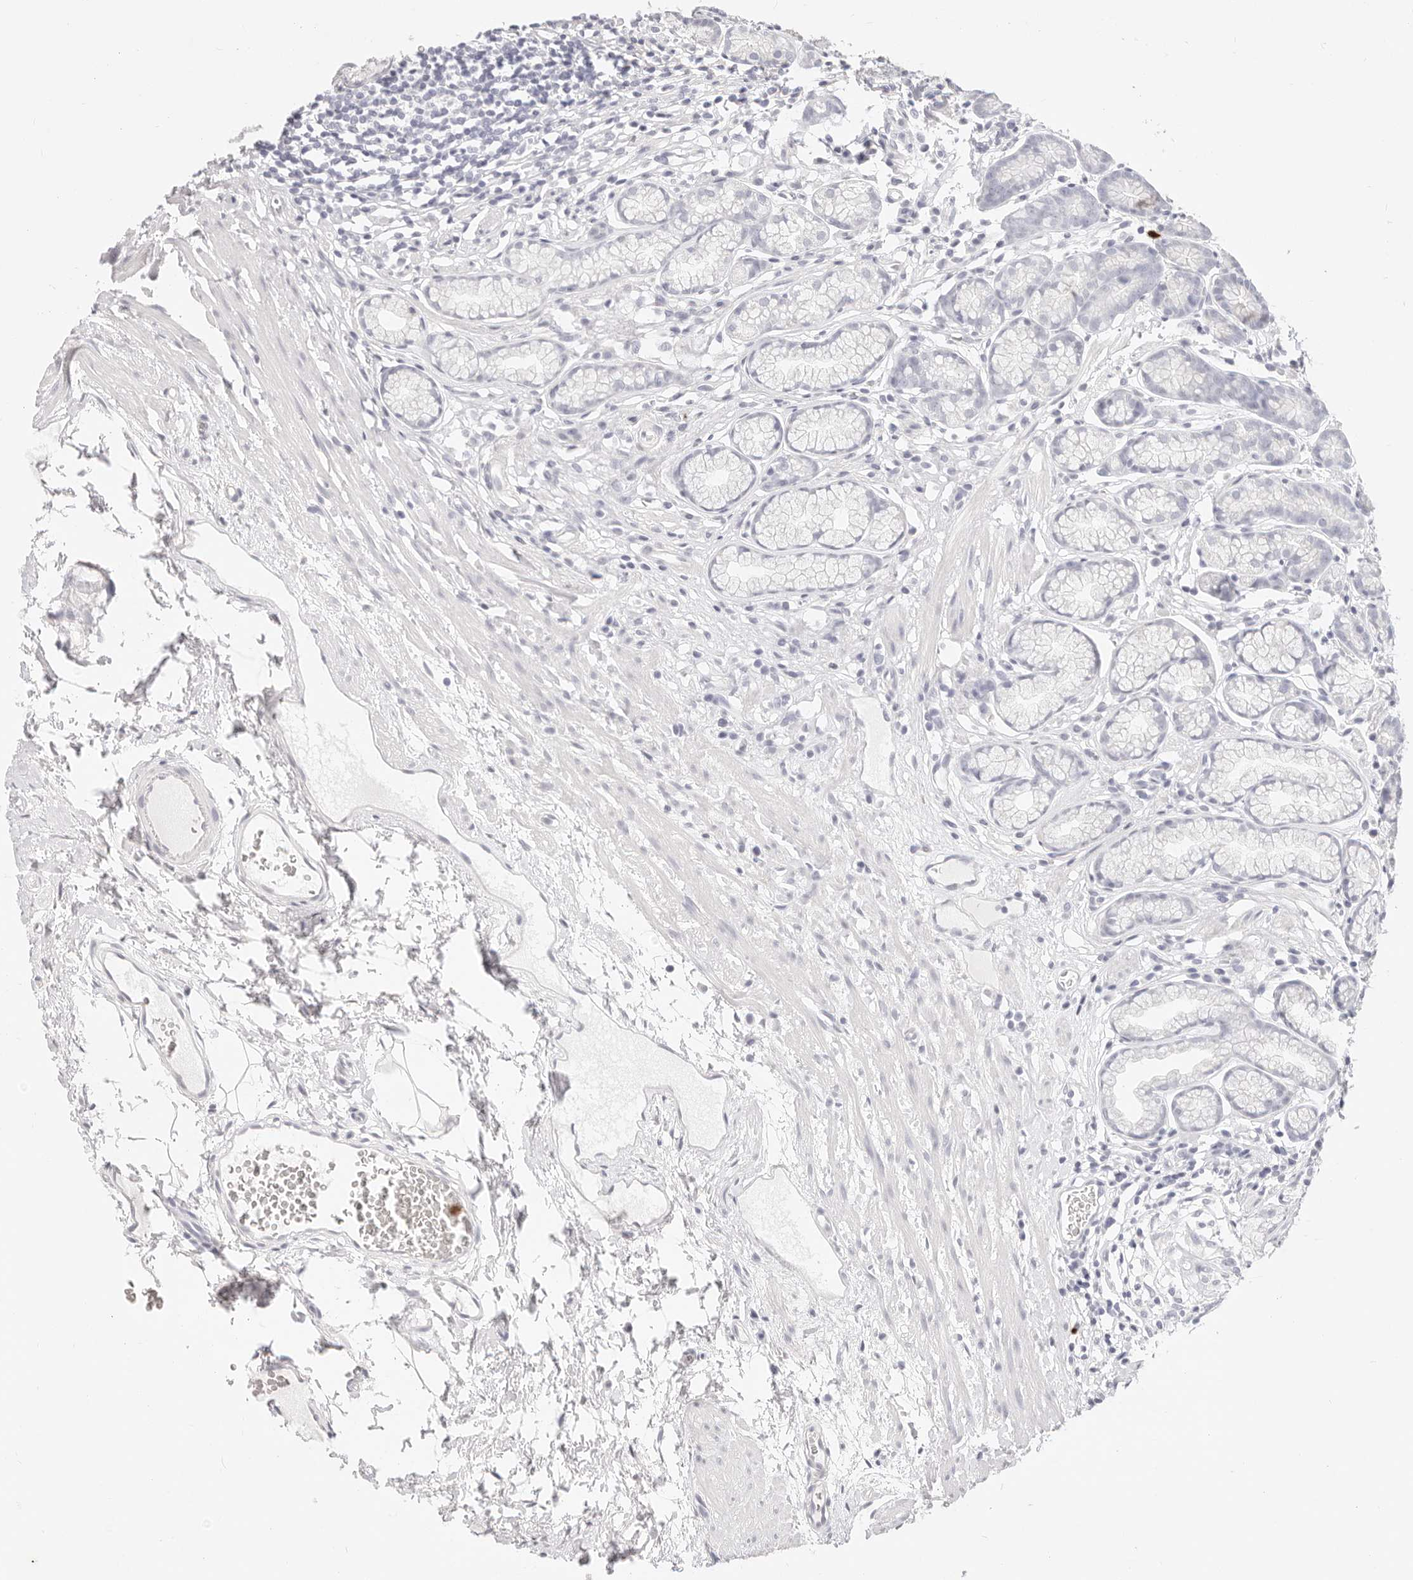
{"staining": {"intensity": "negative", "quantity": "none", "location": "none"}, "tissue": "stomach", "cell_type": "Glandular cells", "image_type": "normal", "snomed": [{"axis": "morphology", "description": "Normal tissue, NOS"}, {"axis": "topography", "description": "Stomach"}], "caption": "IHC of benign human stomach displays no expression in glandular cells. Nuclei are stained in blue.", "gene": "CAMP", "patient": {"sex": "male", "age": 42}}